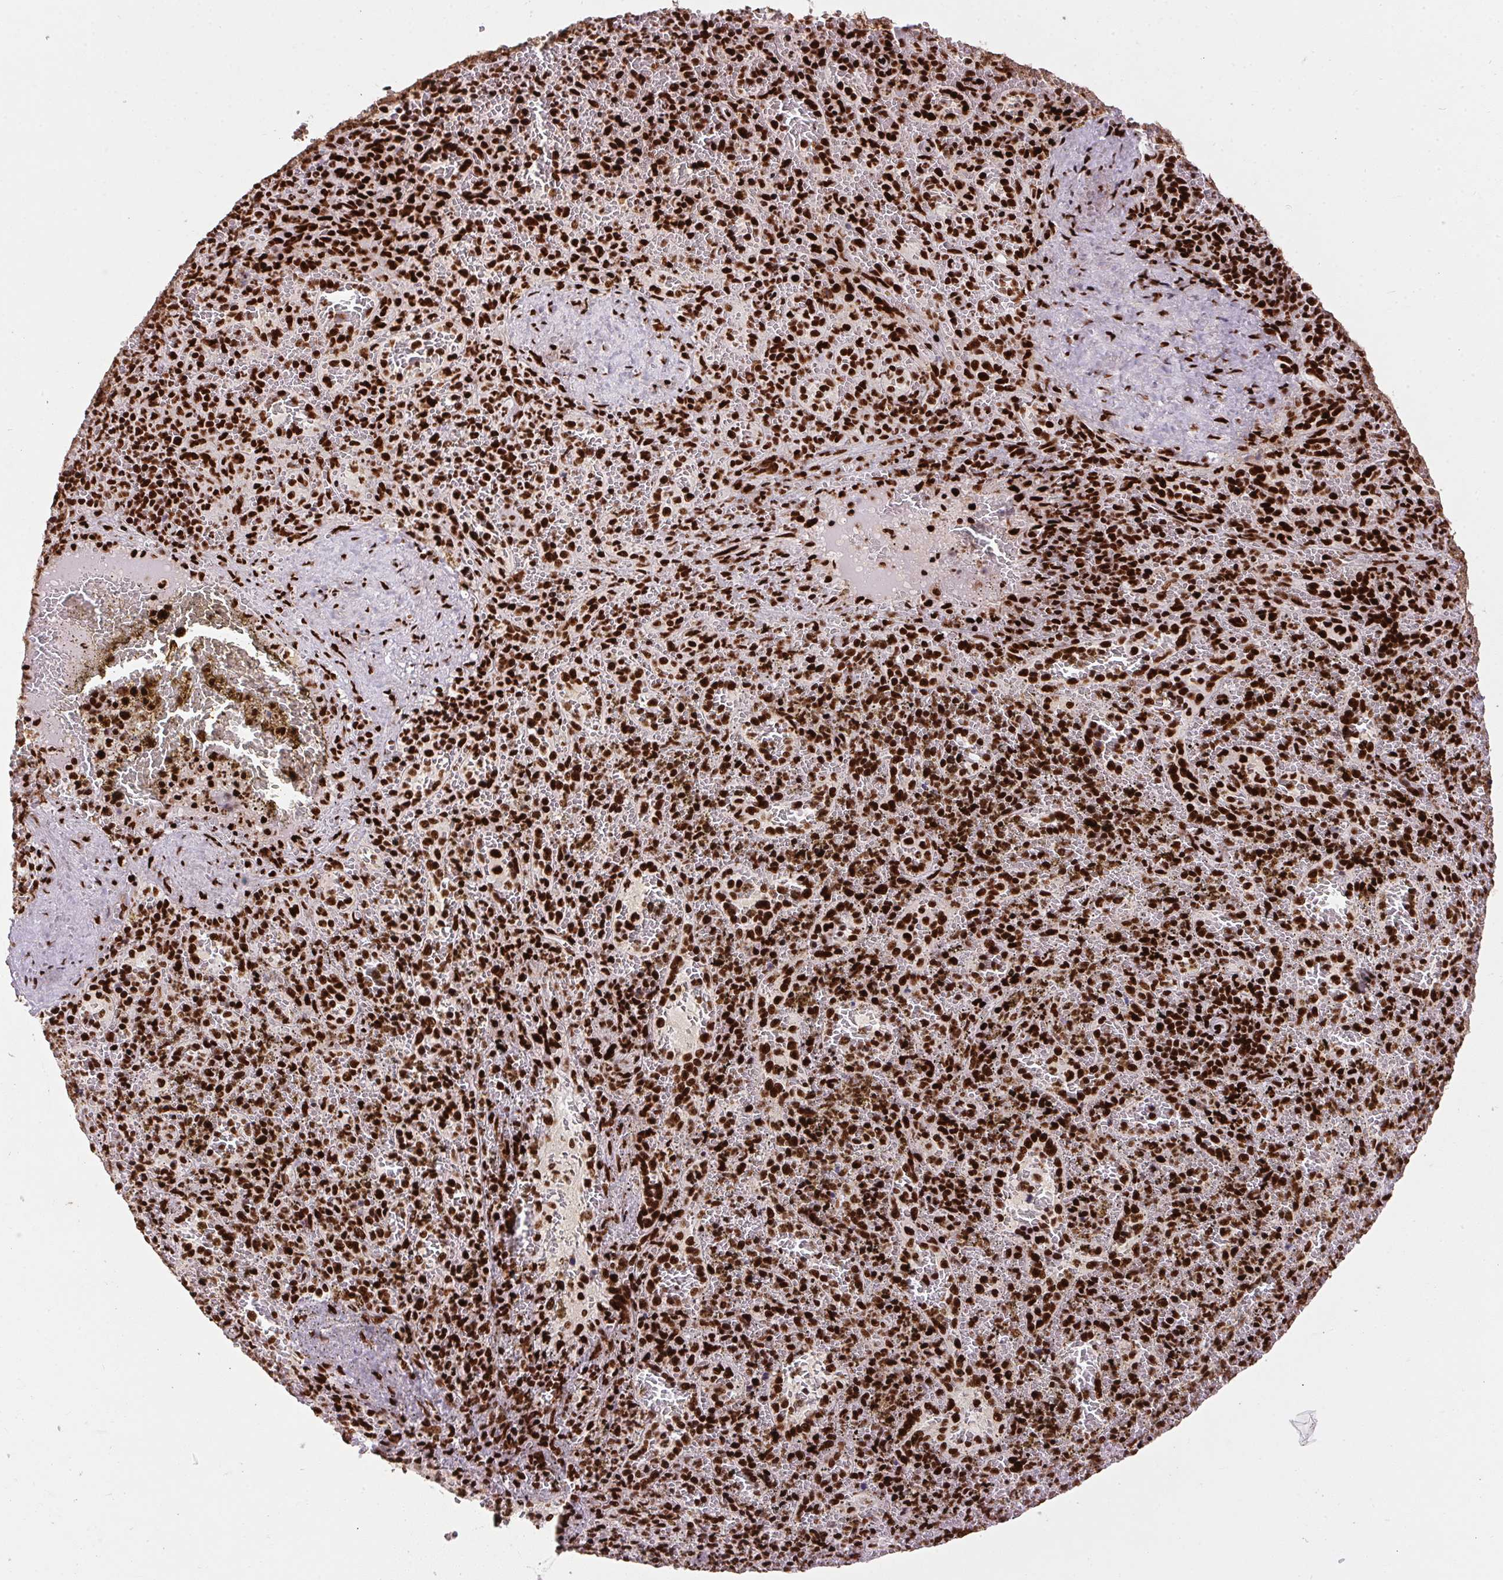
{"staining": {"intensity": "strong", "quantity": ">75%", "location": "nuclear"}, "tissue": "spleen", "cell_type": "Cells in red pulp", "image_type": "normal", "snomed": [{"axis": "morphology", "description": "Normal tissue, NOS"}, {"axis": "topography", "description": "Spleen"}], "caption": "A histopathology image of human spleen stained for a protein shows strong nuclear brown staining in cells in red pulp. Nuclei are stained in blue.", "gene": "PAGE3", "patient": {"sex": "female", "age": 50}}